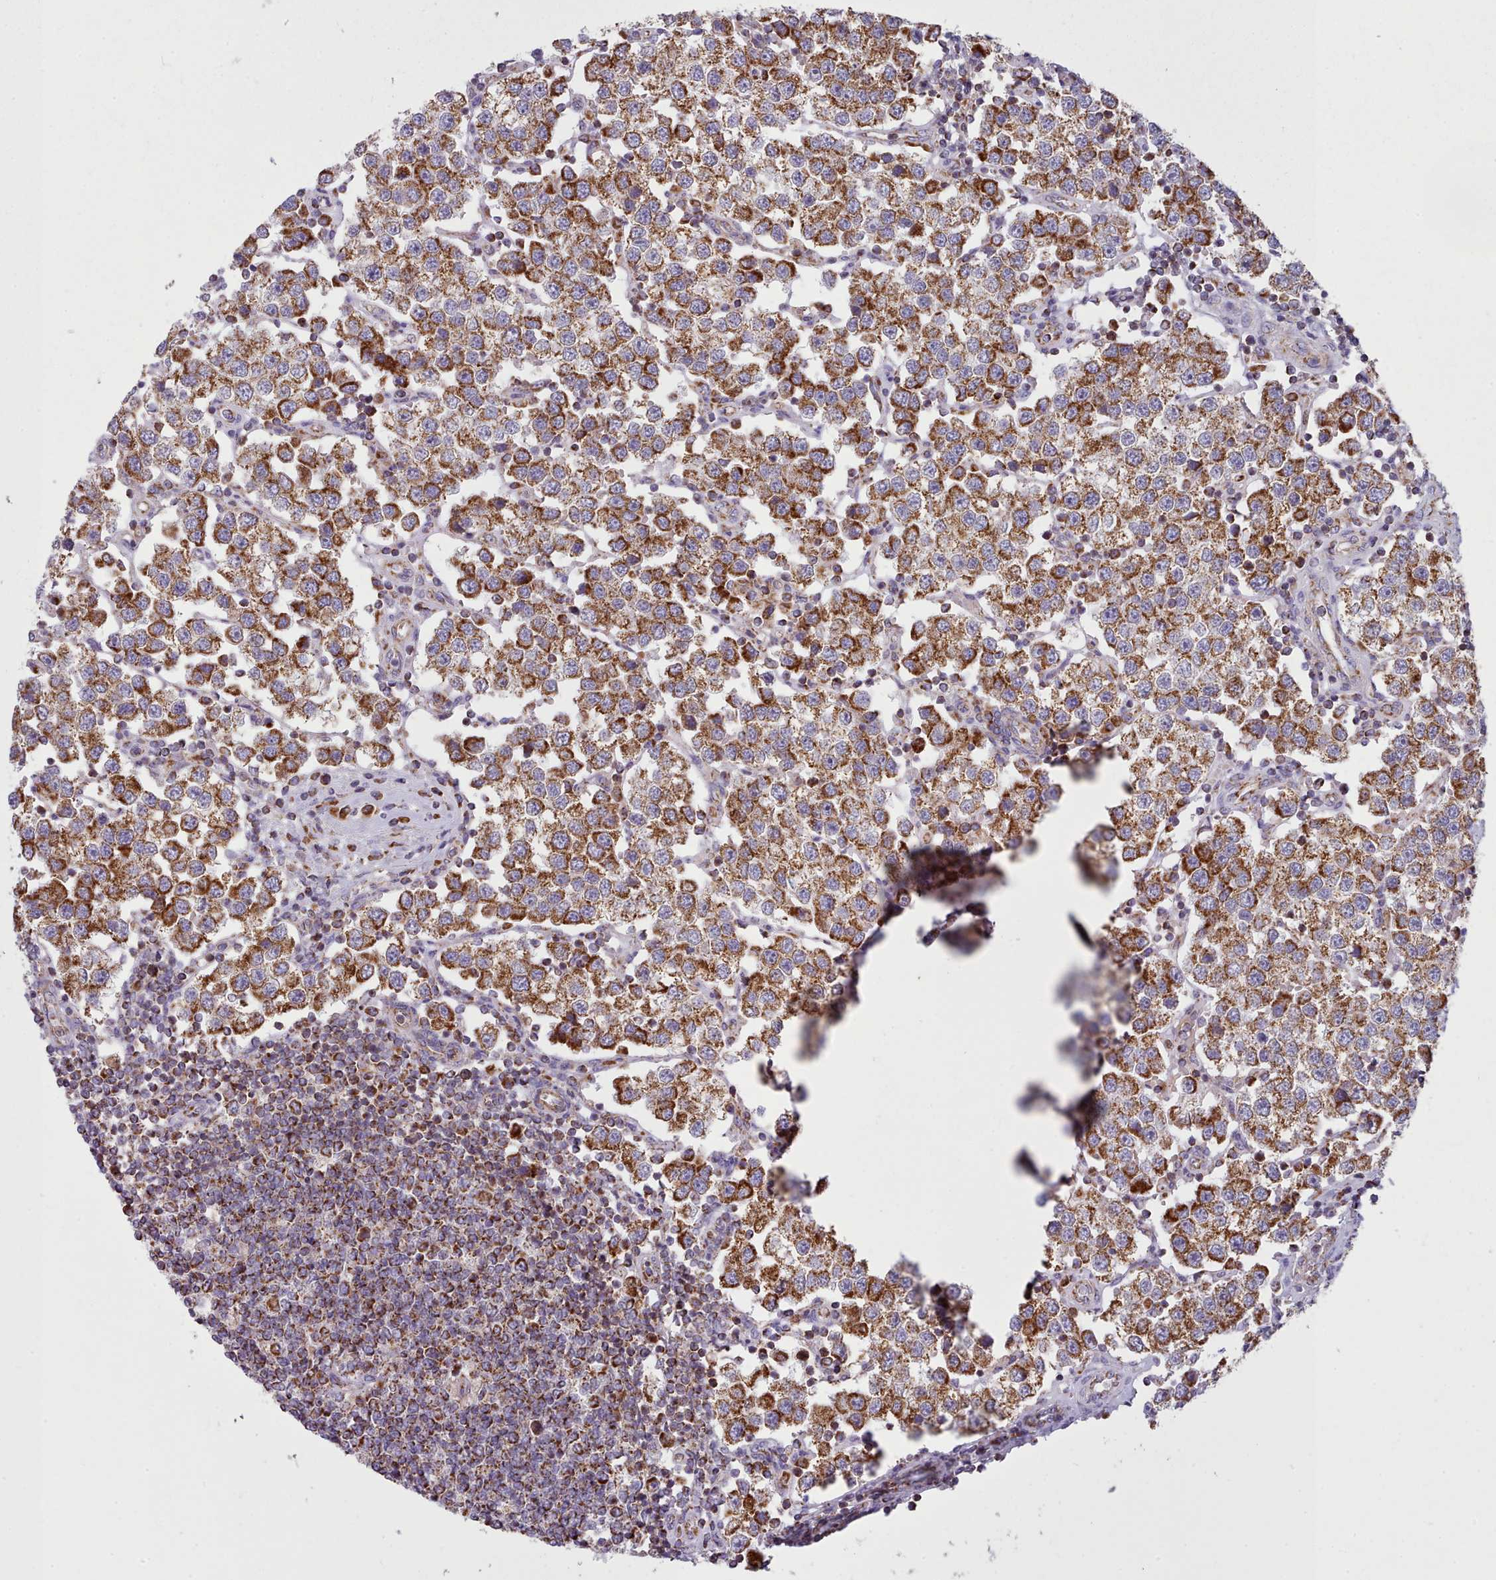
{"staining": {"intensity": "strong", "quantity": ">75%", "location": "cytoplasmic/membranous"}, "tissue": "testis cancer", "cell_type": "Tumor cells", "image_type": "cancer", "snomed": [{"axis": "morphology", "description": "Seminoma, NOS"}, {"axis": "topography", "description": "Testis"}], "caption": "Protein staining of testis seminoma tissue shows strong cytoplasmic/membranous staining in about >75% of tumor cells.", "gene": "SRP54", "patient": {"sex": "male", "age": 37}}